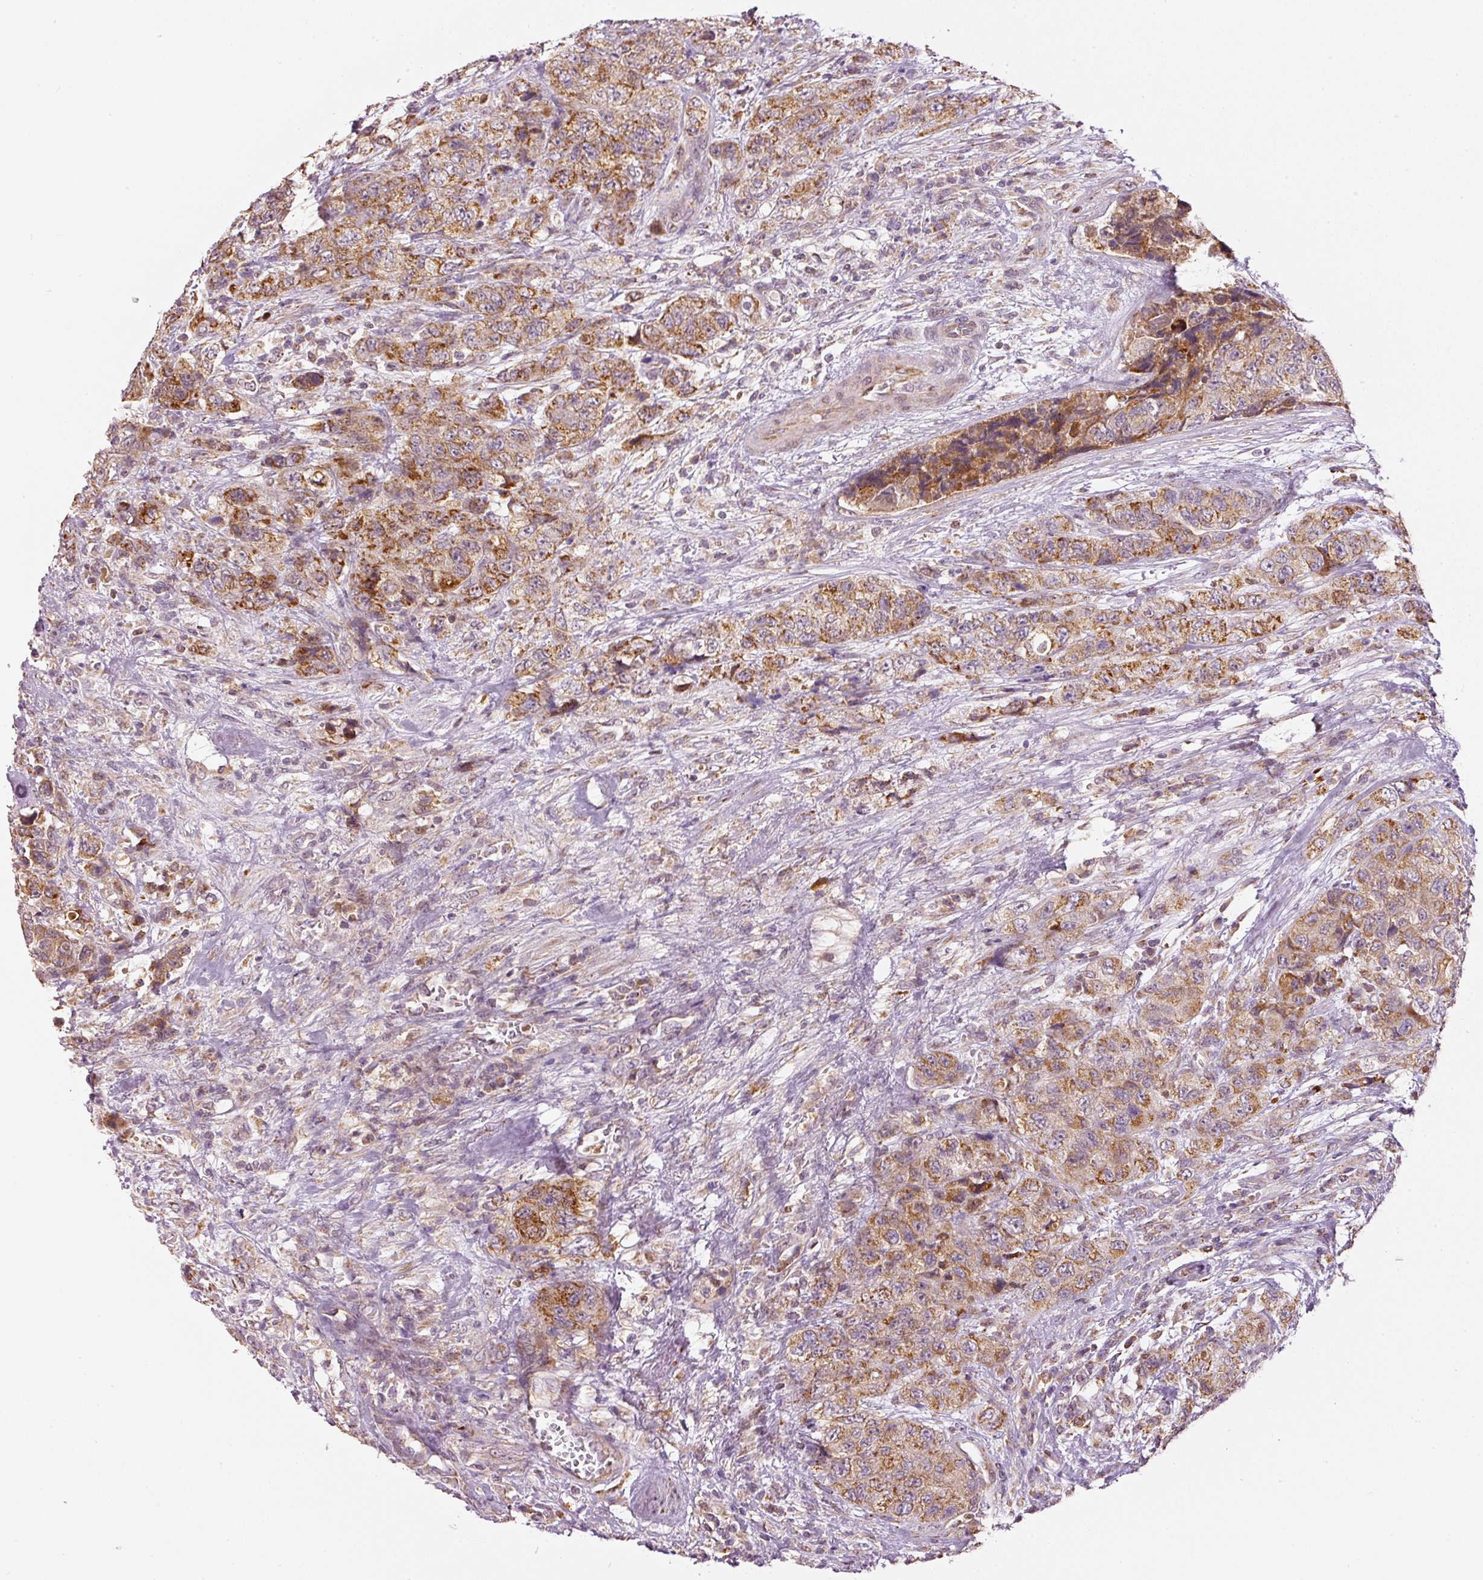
{"staining": {"intensity": "moderate", "quantity": ">75%", "location": "cytoplasmic/membranous"}, "tissue": "urothelial cancer", "cell_type": "Tumor cells", "image_type": "cancer", "snomed": [{"axis": "morphology", "description": "Urothelial carcinoma, High grade"}, {"axis": "topography", "description": "Urinary bladder"}], "caption": "An image of human urothelial carcinoma (high-grade) stained for a protein displays moderate cytoplasmic/membranous brown staining in tumor cells. Ihc stains the protein in brown and the nuclei are stained blue.", "gene": "MTHFD1L", "patient": {"sex": "female", "age": 78}}